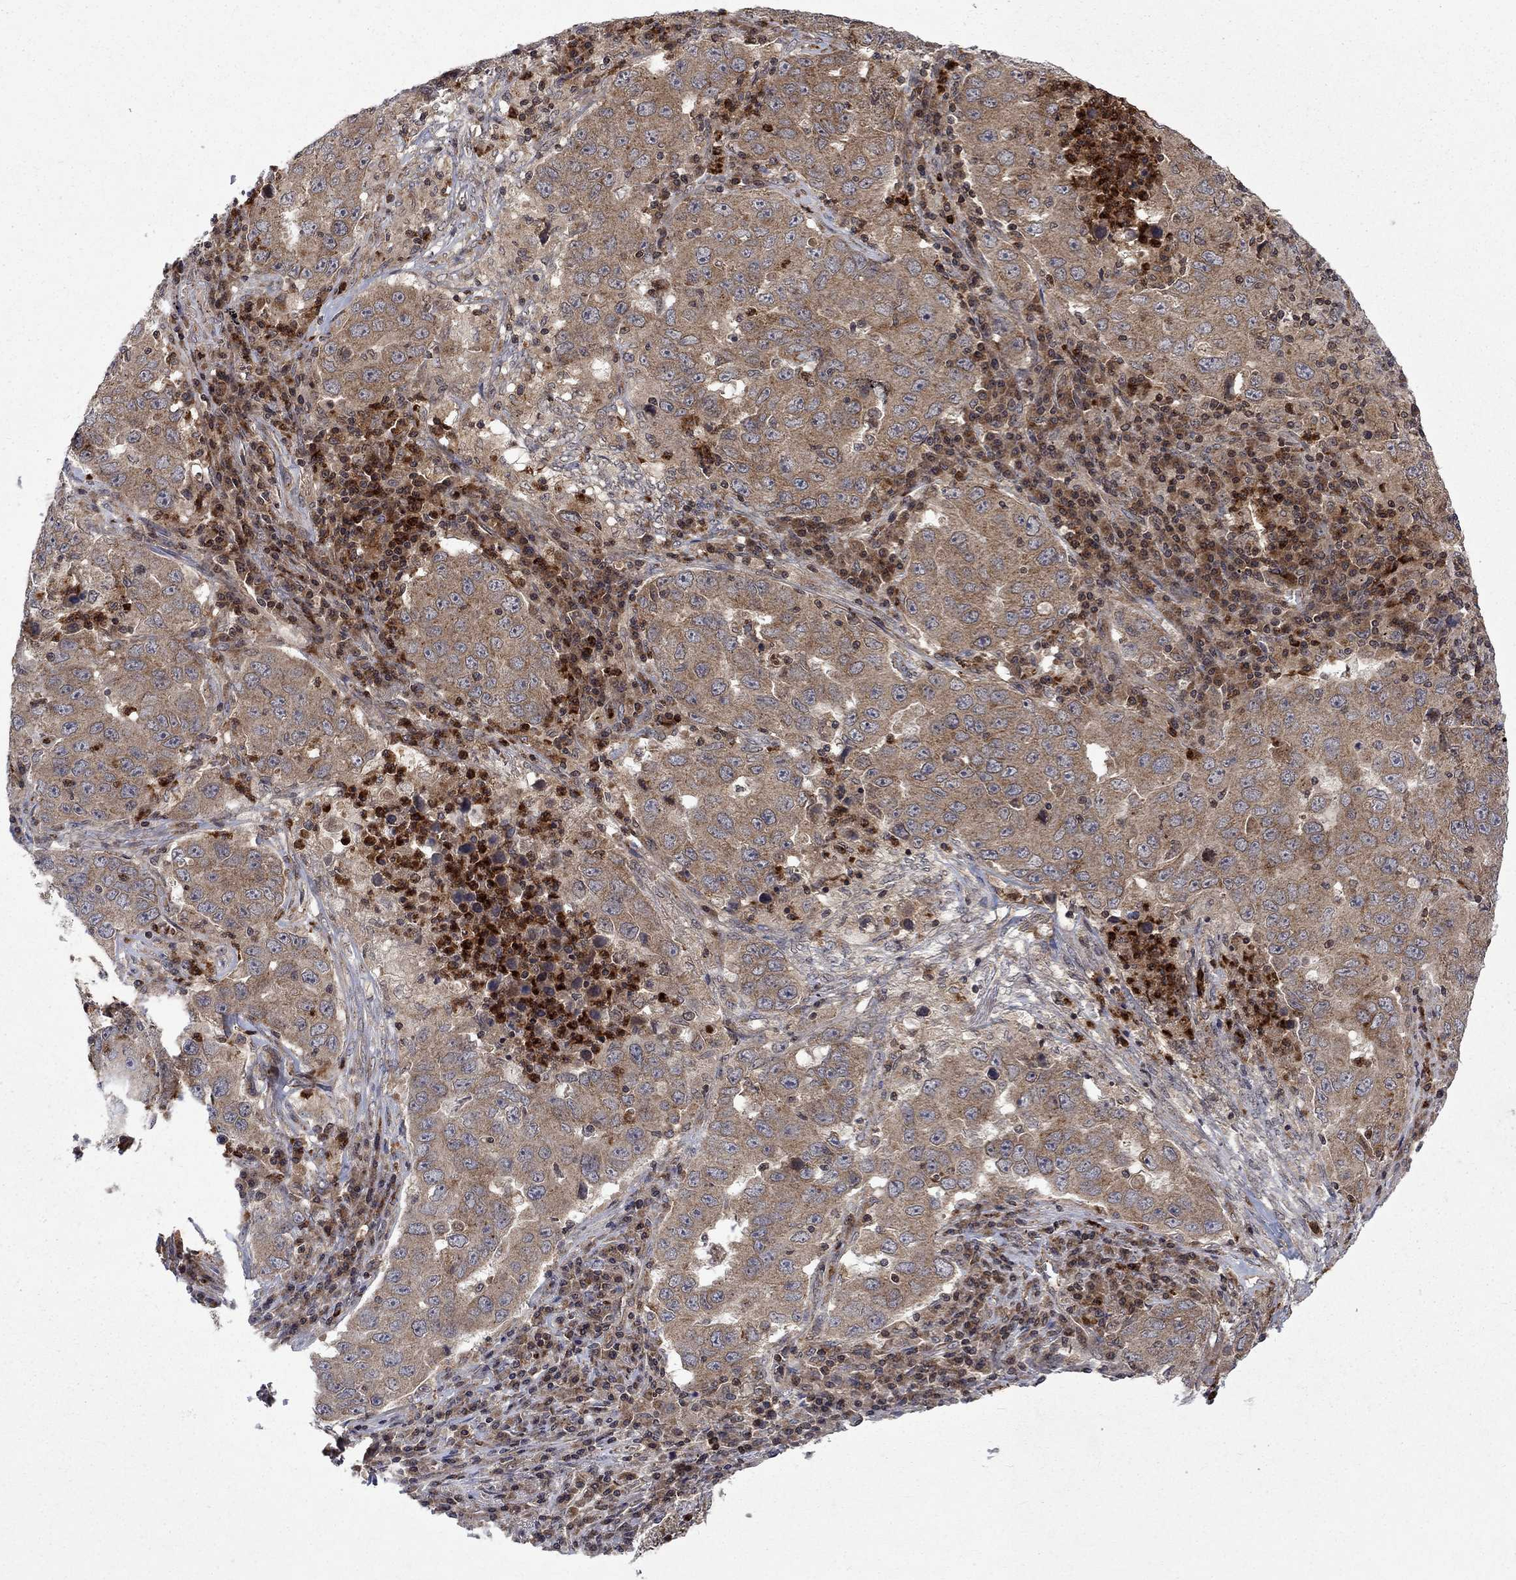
{"staining": {"intensity": "weak", "quantity": ">75%", "location": "cytoplasmic/membranous"}, "tissue": "lung cancer", "cell_type": "Tumor cells", "image_type": "cancer", "snomed": [{"axis": "morphology", "description": "Adenocarcinoma, NOS"}, {"axis": "topography", "description": "Lung"}], "caption": "A photomicrograph showing weak cytoplasmic/membranous staining in about >75% of tumor cells in lung cancer (adenocarcinoma), as visualized by brown immunohistochemical staining.", "gene": "TMEM33", "patient": {"sex": "male", "age": 73}}